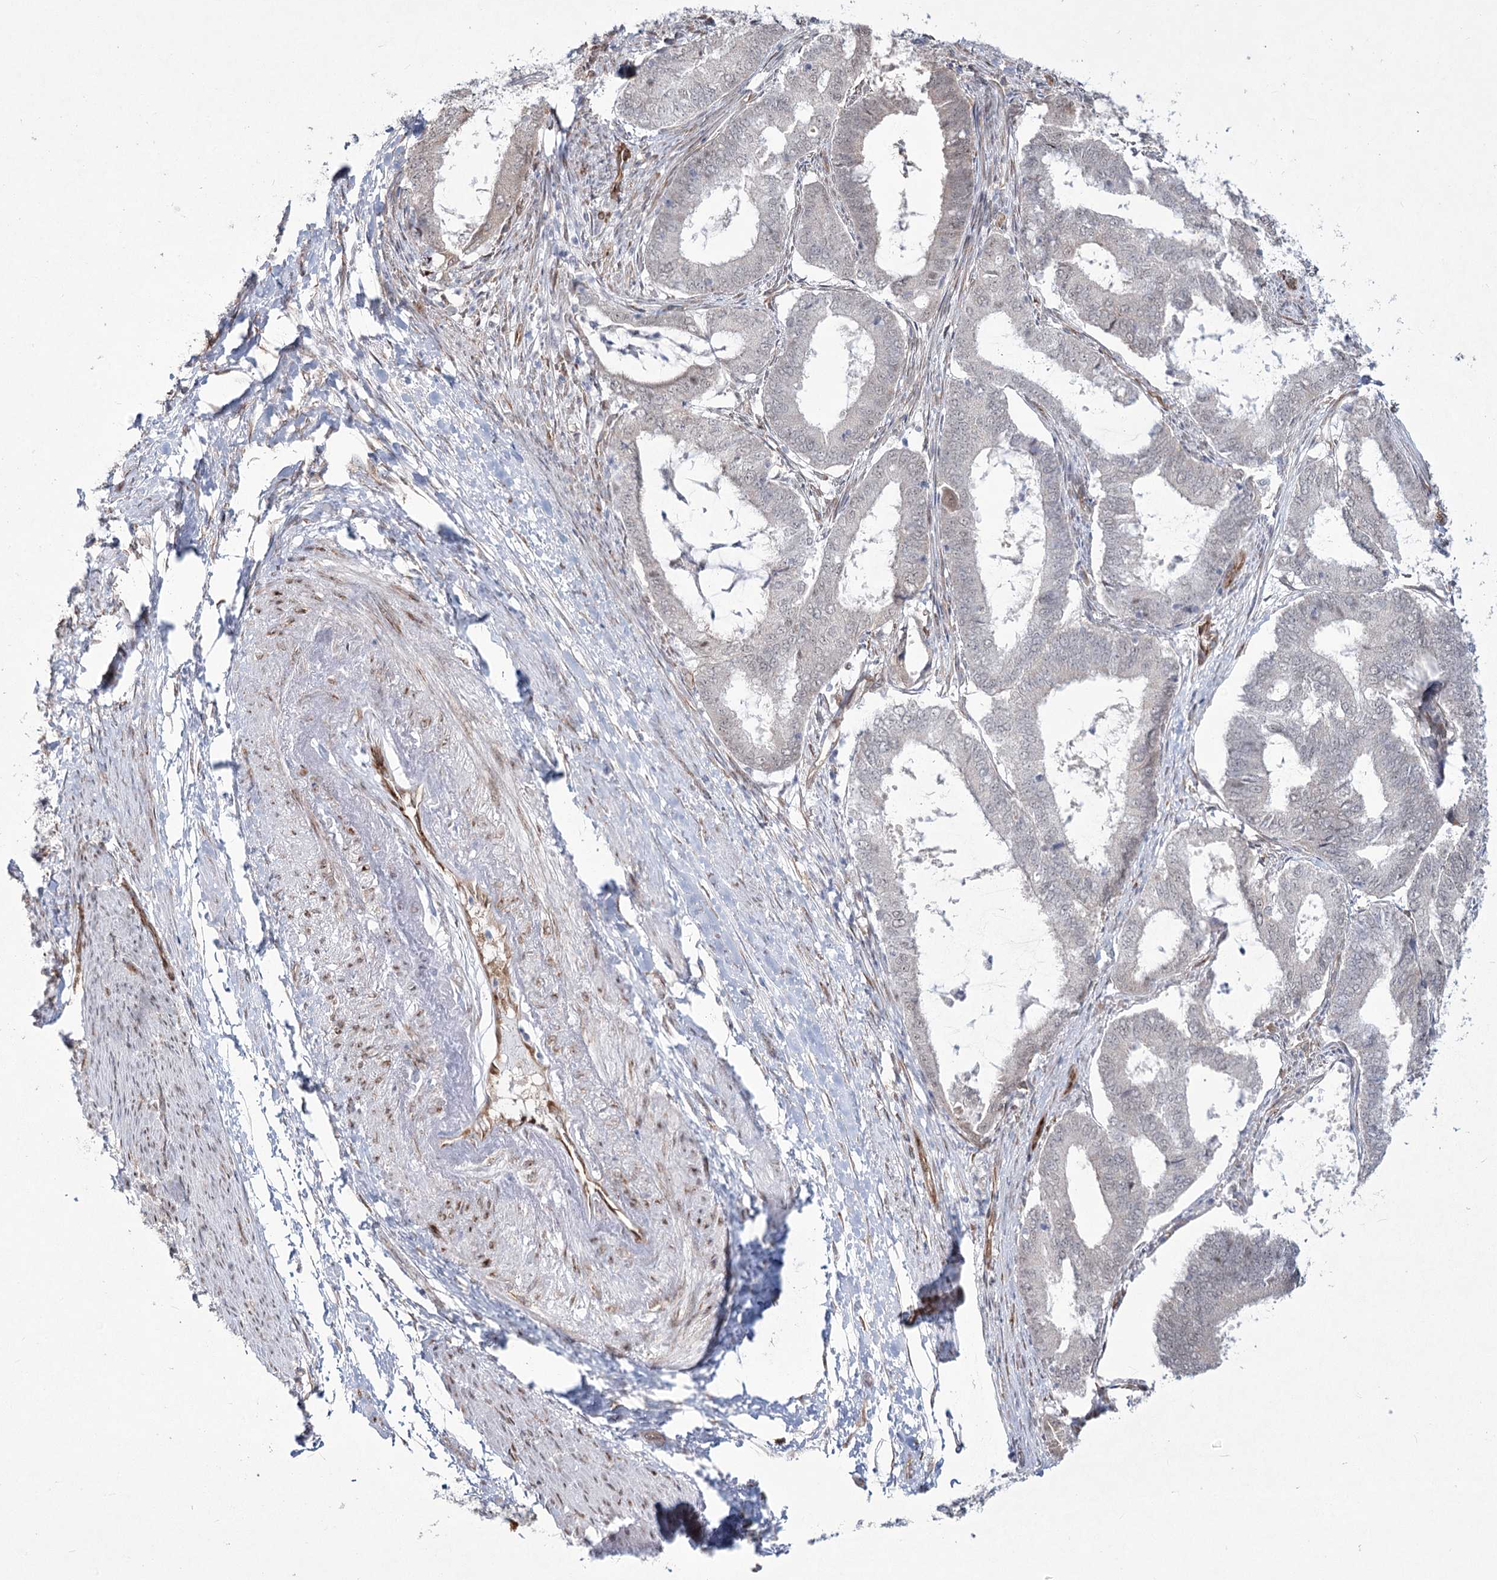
{"staining": {"intensity": "weak", "quantity": "<25%", "location": "nuclear"}, "tissue": "endometrial cancer", "cell_type": "Tumor cells", "image_type": "cancer", "snomed": [{"axis": "morphology", "description": "Adenocarcinoma, NOS"}, {"axis": "topography", "description": "Endometrium"}], "caption": "The photomicrograph exhibits no significant positivity in tumor cells of adenocarcinoma (endometrial). (DAB (3,3'-diaminobenzidine) immunohistochemistry (IHC) visualized using brightfield microscopy, high magnification).", "gene": "YBX3", "patient": {"sex": "female", "age": 51}}